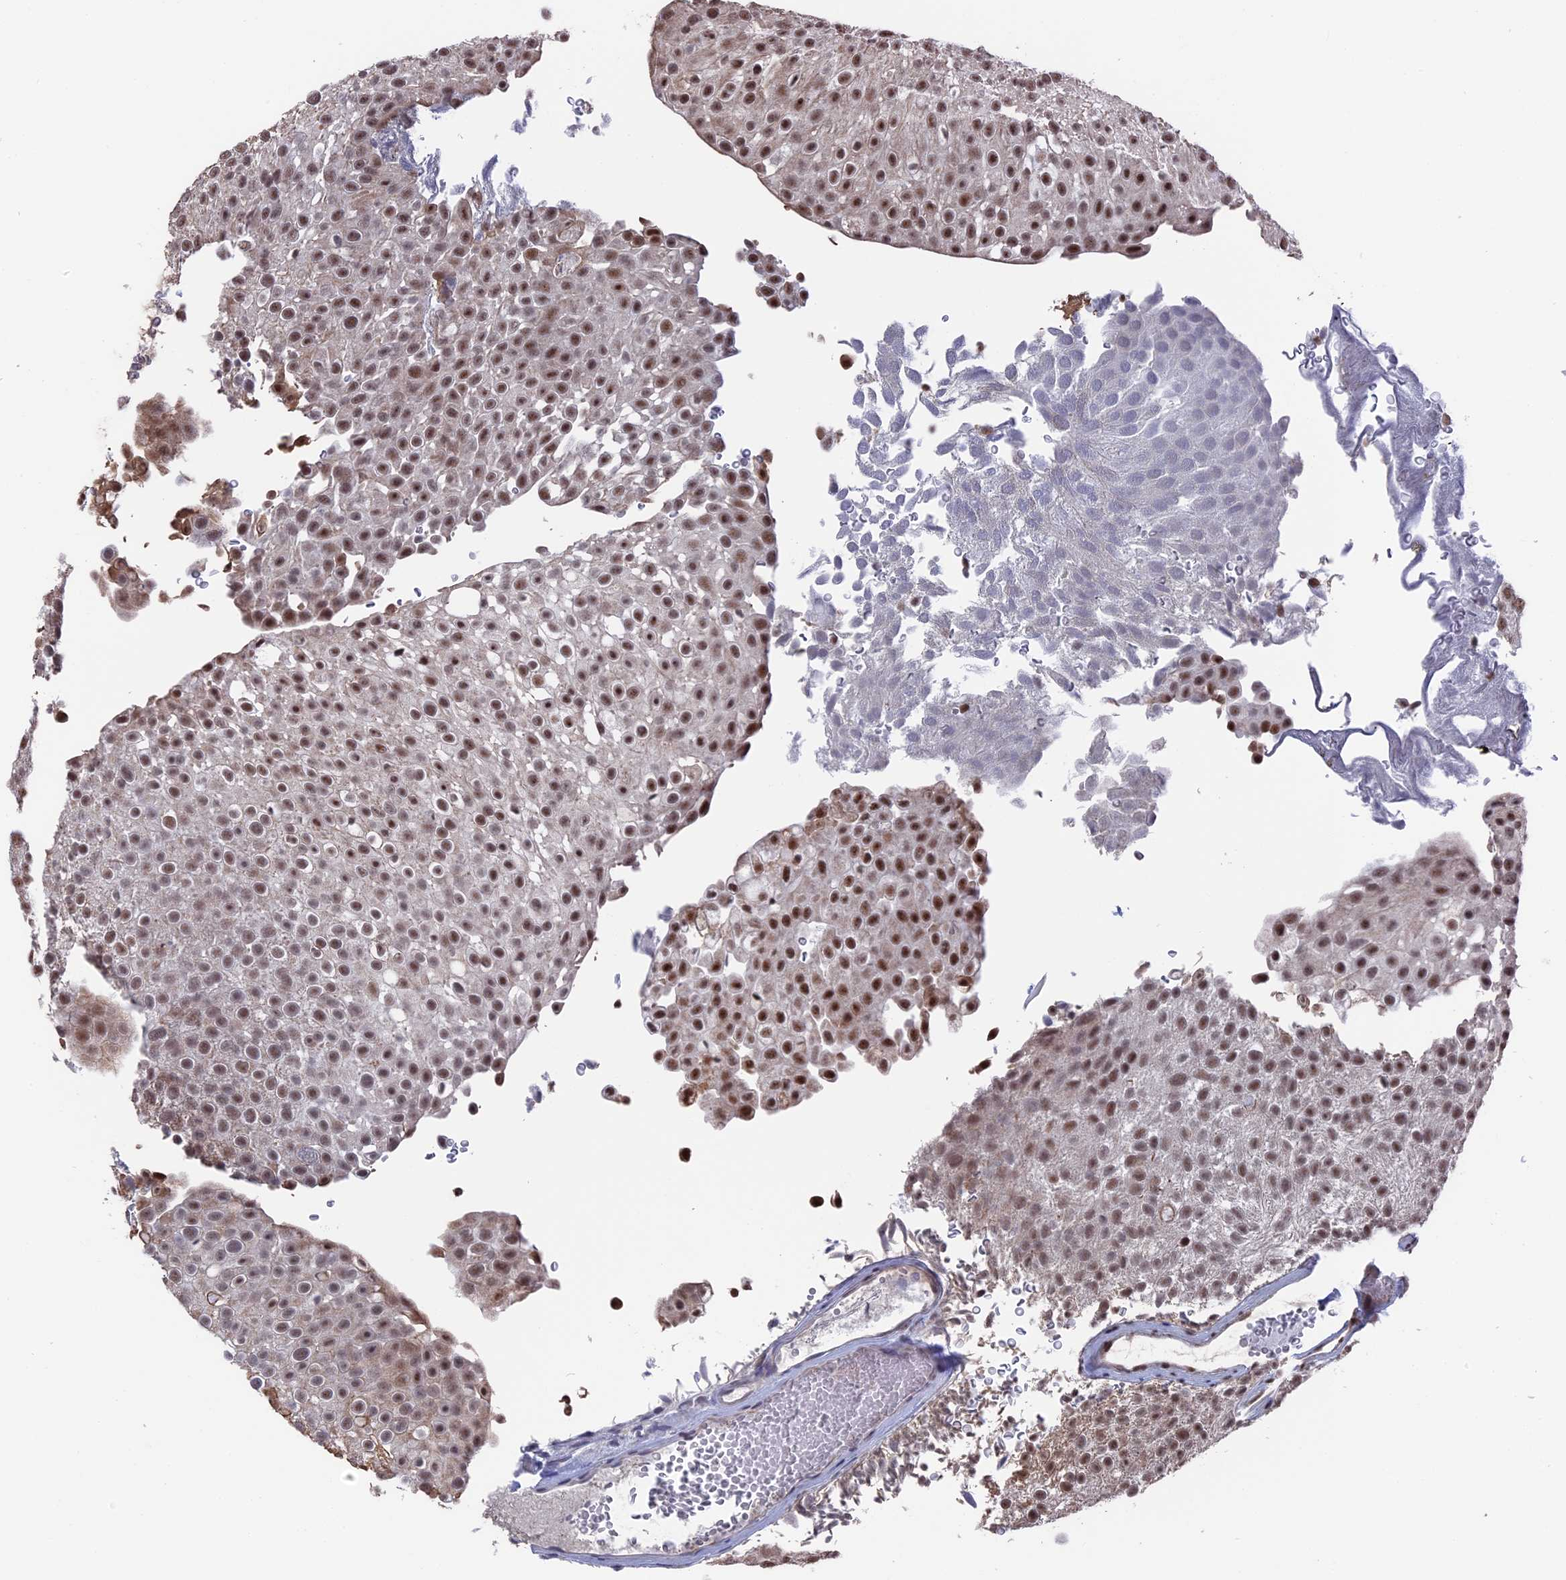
{"staining": {"intensity": "moderate", "quantity": ">75%", "location": "nuclear"}, "tissue": "urothelial cancer", "cell_type": "Tumor cells", "image_type": "cancer", "snomed": [{"axis": "morphology", "description": "Urothelial carcinoma, Low grade"}, {"axis": "topography", "description": "Urinary bladder"}], "caption": "Protein staining of urothelial cancer tissue demonstrates moderate nuclear expression in approximately >75% of tumor cells. (DAB IHC with brightfield microscopy, high magnification).", "gene": "SF3A2", "patient": {"sex": "male", "age": 78}}